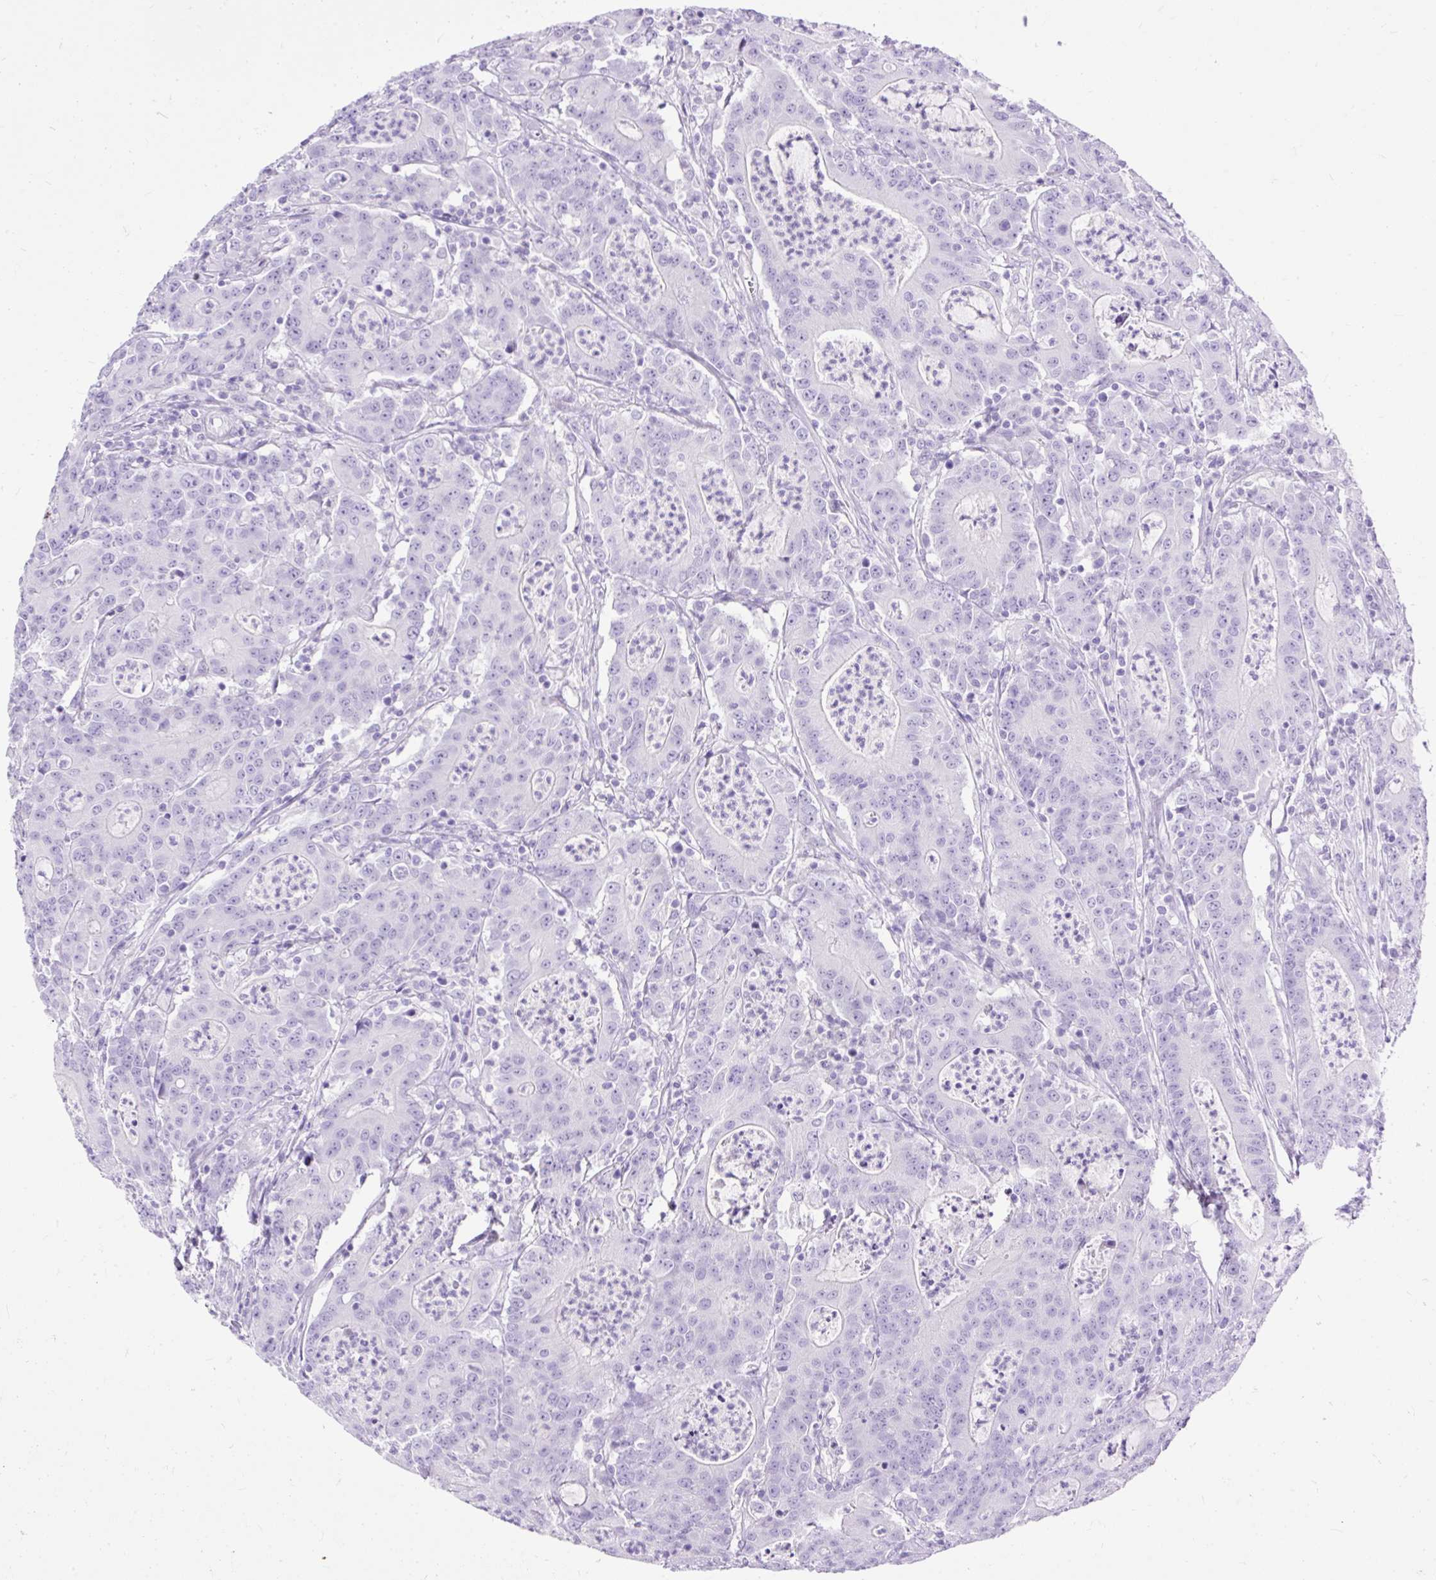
{"staining": {"intensity": "negative", "quantity": "none", "location": "none"}, "tissue": "colorectal cancer", "cell_type": "Tumor cells", "image_type": "cancer", "snomed": [{"axis": "morphology", "description": "Adenocarcinoma, NOS"}, {"axis": "topography", "description": "Colon"}], "caption": "Immunohistochemical staining of human colorectal cancer (adenocarcinoma) demonstrates no significant staining in tumor cells.", "gene": "HEY1", "patient": {"sex": "male", "age": 83}}